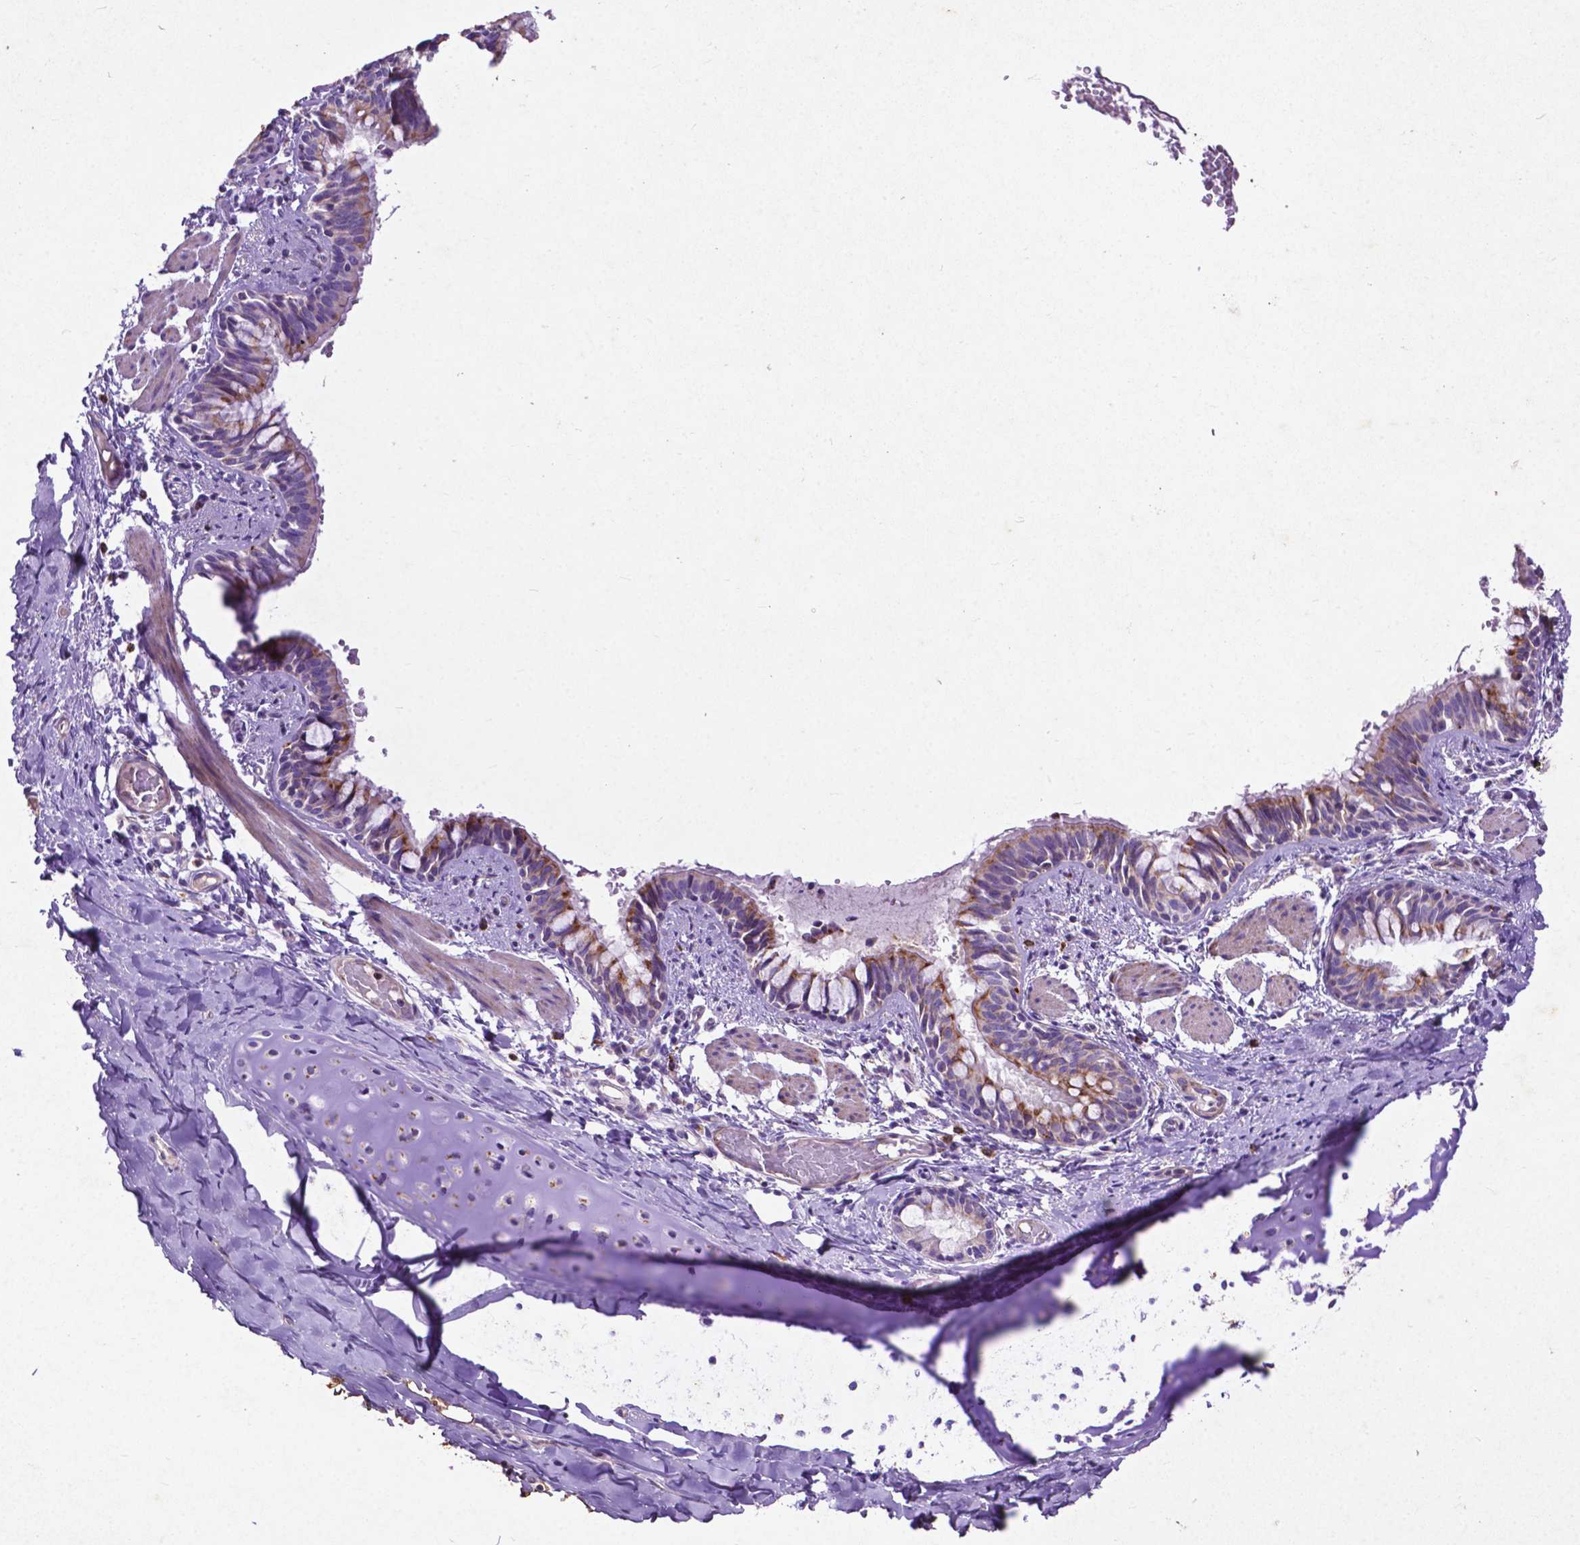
{"staining": {"intensity": "moderate", "quantity": "25%-75%", "location": "cytoplasmic/membranous"}, "tissue": "bronchus", "cell_type": "Respiratory epithelial cells", "image_type": "normal", "snomed": [{"axis": "morphology", "description": "Normal tissue, NOS"}, {"axis": "topography", "description": "Bronchus"}], "caption": "High-power microscopy captured an immunohistochemistry photomicrograph of benign bronchus, revealing moderate cytoplasmic/membranous expression in about 25%-75% of respiratory epithelial cells.", "gene": "THEGL", "patient": {"sex": "male", "age": 1}}